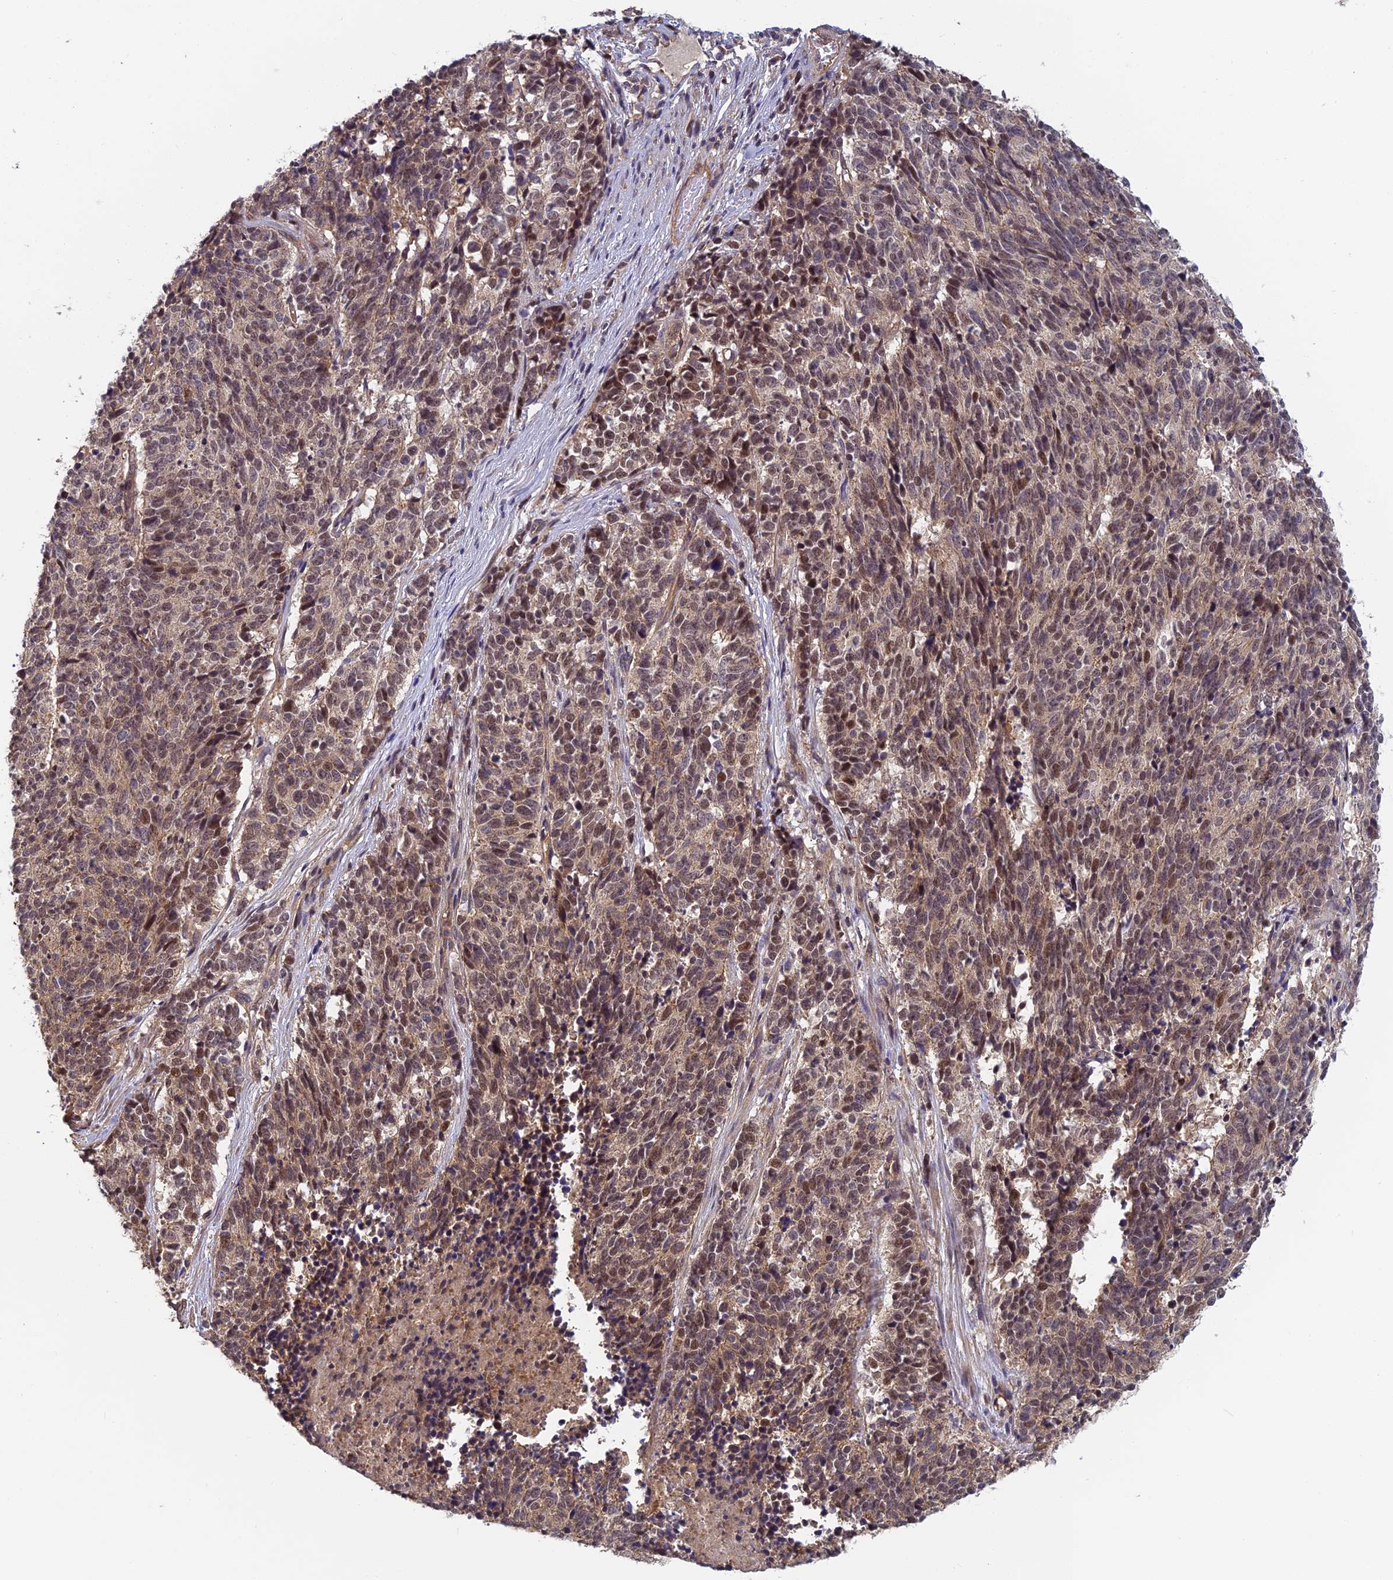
{"staining": {"intensity": "moderate", "quantity": ">75%", "location": "cytoplasmic/membranous,nuclear"}, "tissue": "cervical cancer", "cell_type": "Tumor cells", "image_type": "cancer", "snomed": [{"axis": "morphology", "description": "Squamous cell carcinoma, NOS"}, {"axis": "topography", "description": "Cervix"}], "caption": "Immunohistochemical staining of human cervical cancer displays medium levels of moderate cytoplasmic/membranous and nuclear protein positivity in about >75% of tumor cells. Using DAB (3,3'-diaminobenzidine) (brown) and hematoxylin (blue) stains, captured at high magnification using brightfield microscopy.", "gene": "PIKFYVE", "patient": {"sex": "female", "age": 29}}